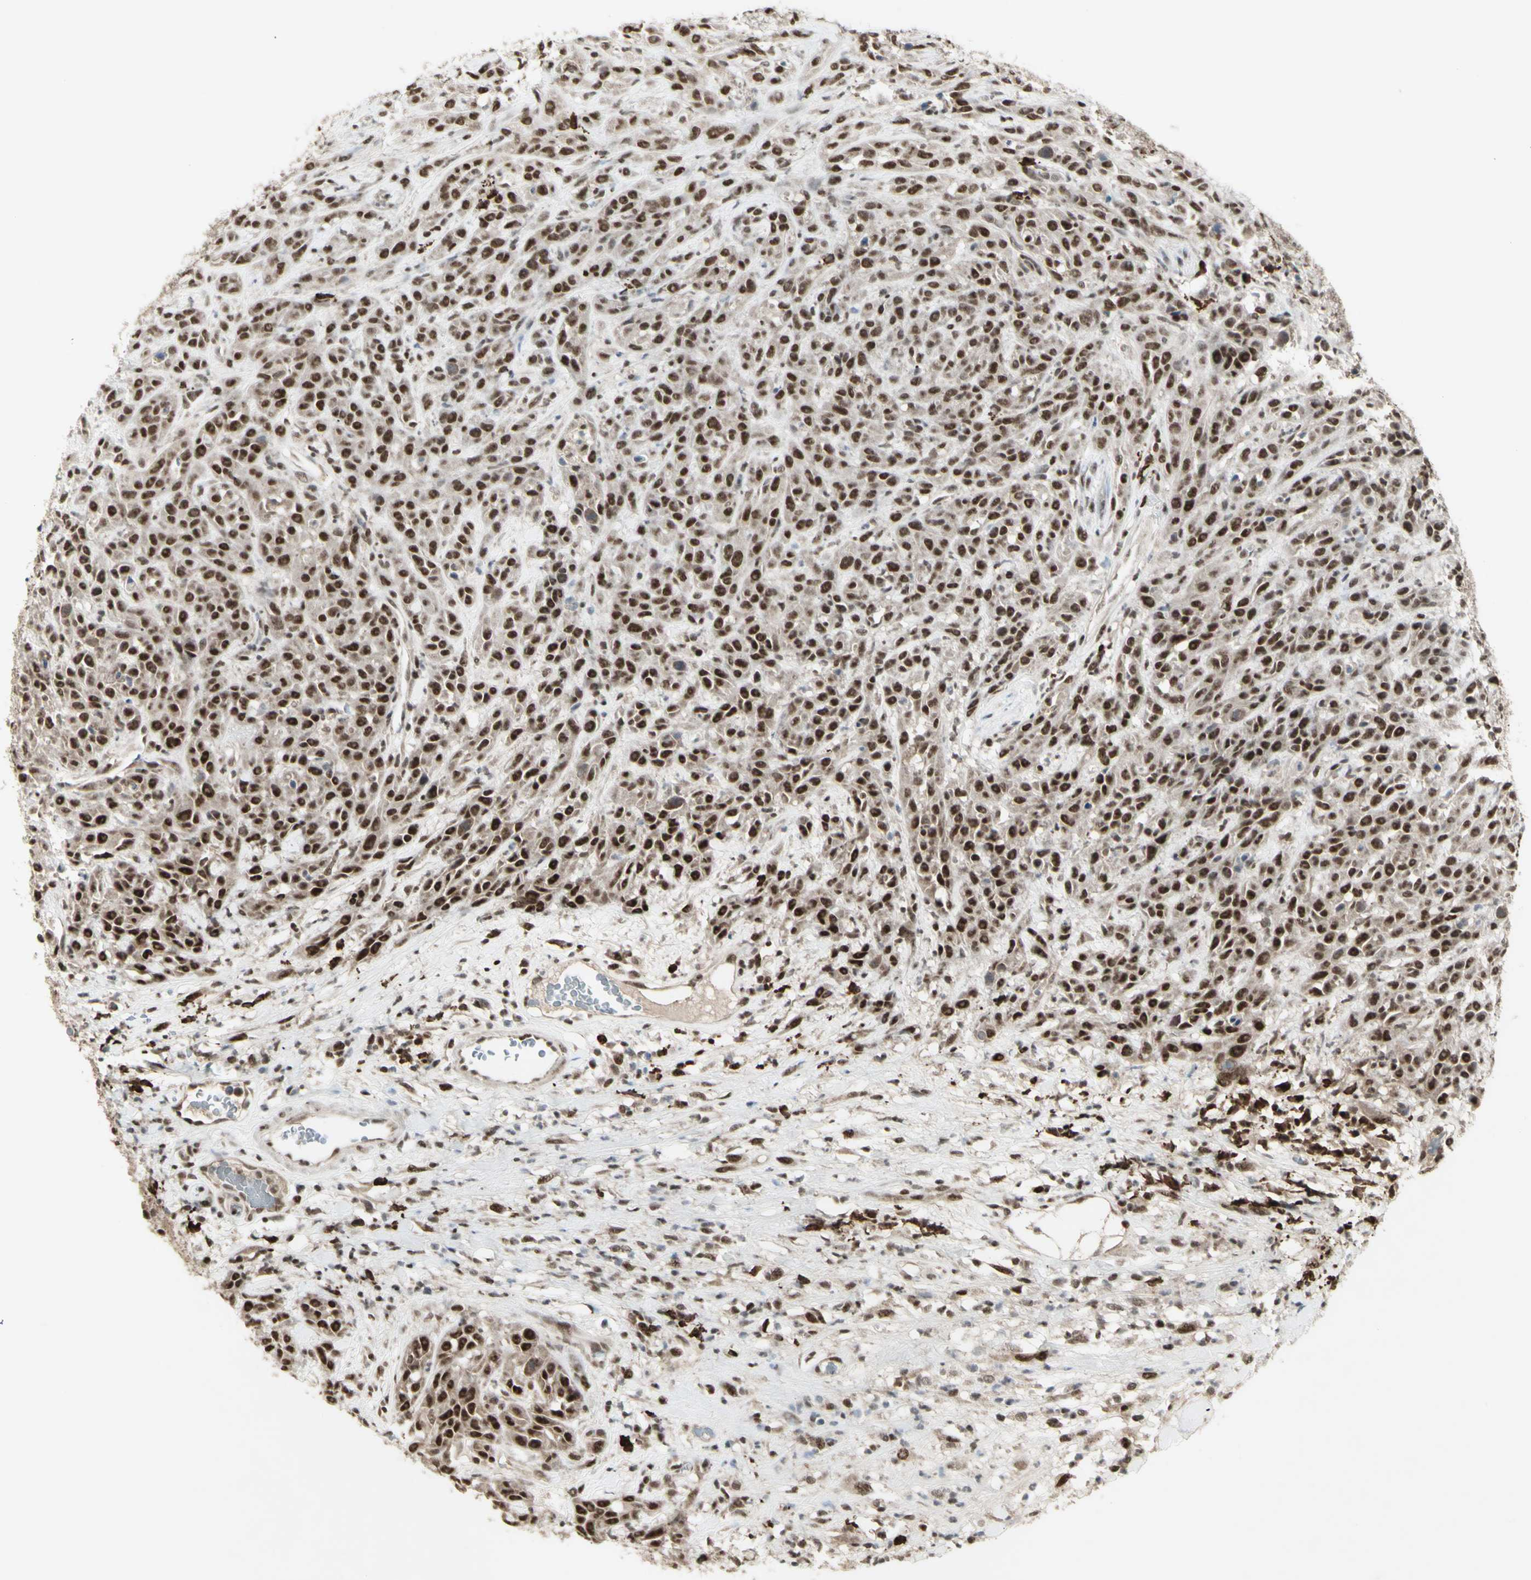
{"staining": {"intensity": "strong", "quantity": ">75%", "location": "nuclear"}, "tissue": "head and neck cancer", "cell_type": "Tumor cells", "image_type": "cancer", "snomed": [{"axis": "morphology", "description": "Normal tissue, NOS"}, {"axis": "morphology", "description": "Squamous cell carcinoma, NOS"}, {"axis": "topography", "description": "Cartilage tissue"}, {"axis": "topography", "description": "Head-Neck"}], "caption": "The immunohistochemical stain shows strong nuclear positivity in tumor cells of head and neck cancer (squamous cell carcinoma) tissue.", "gene": "CCNT1", "patient": {"sex": "male", "age": 62}}